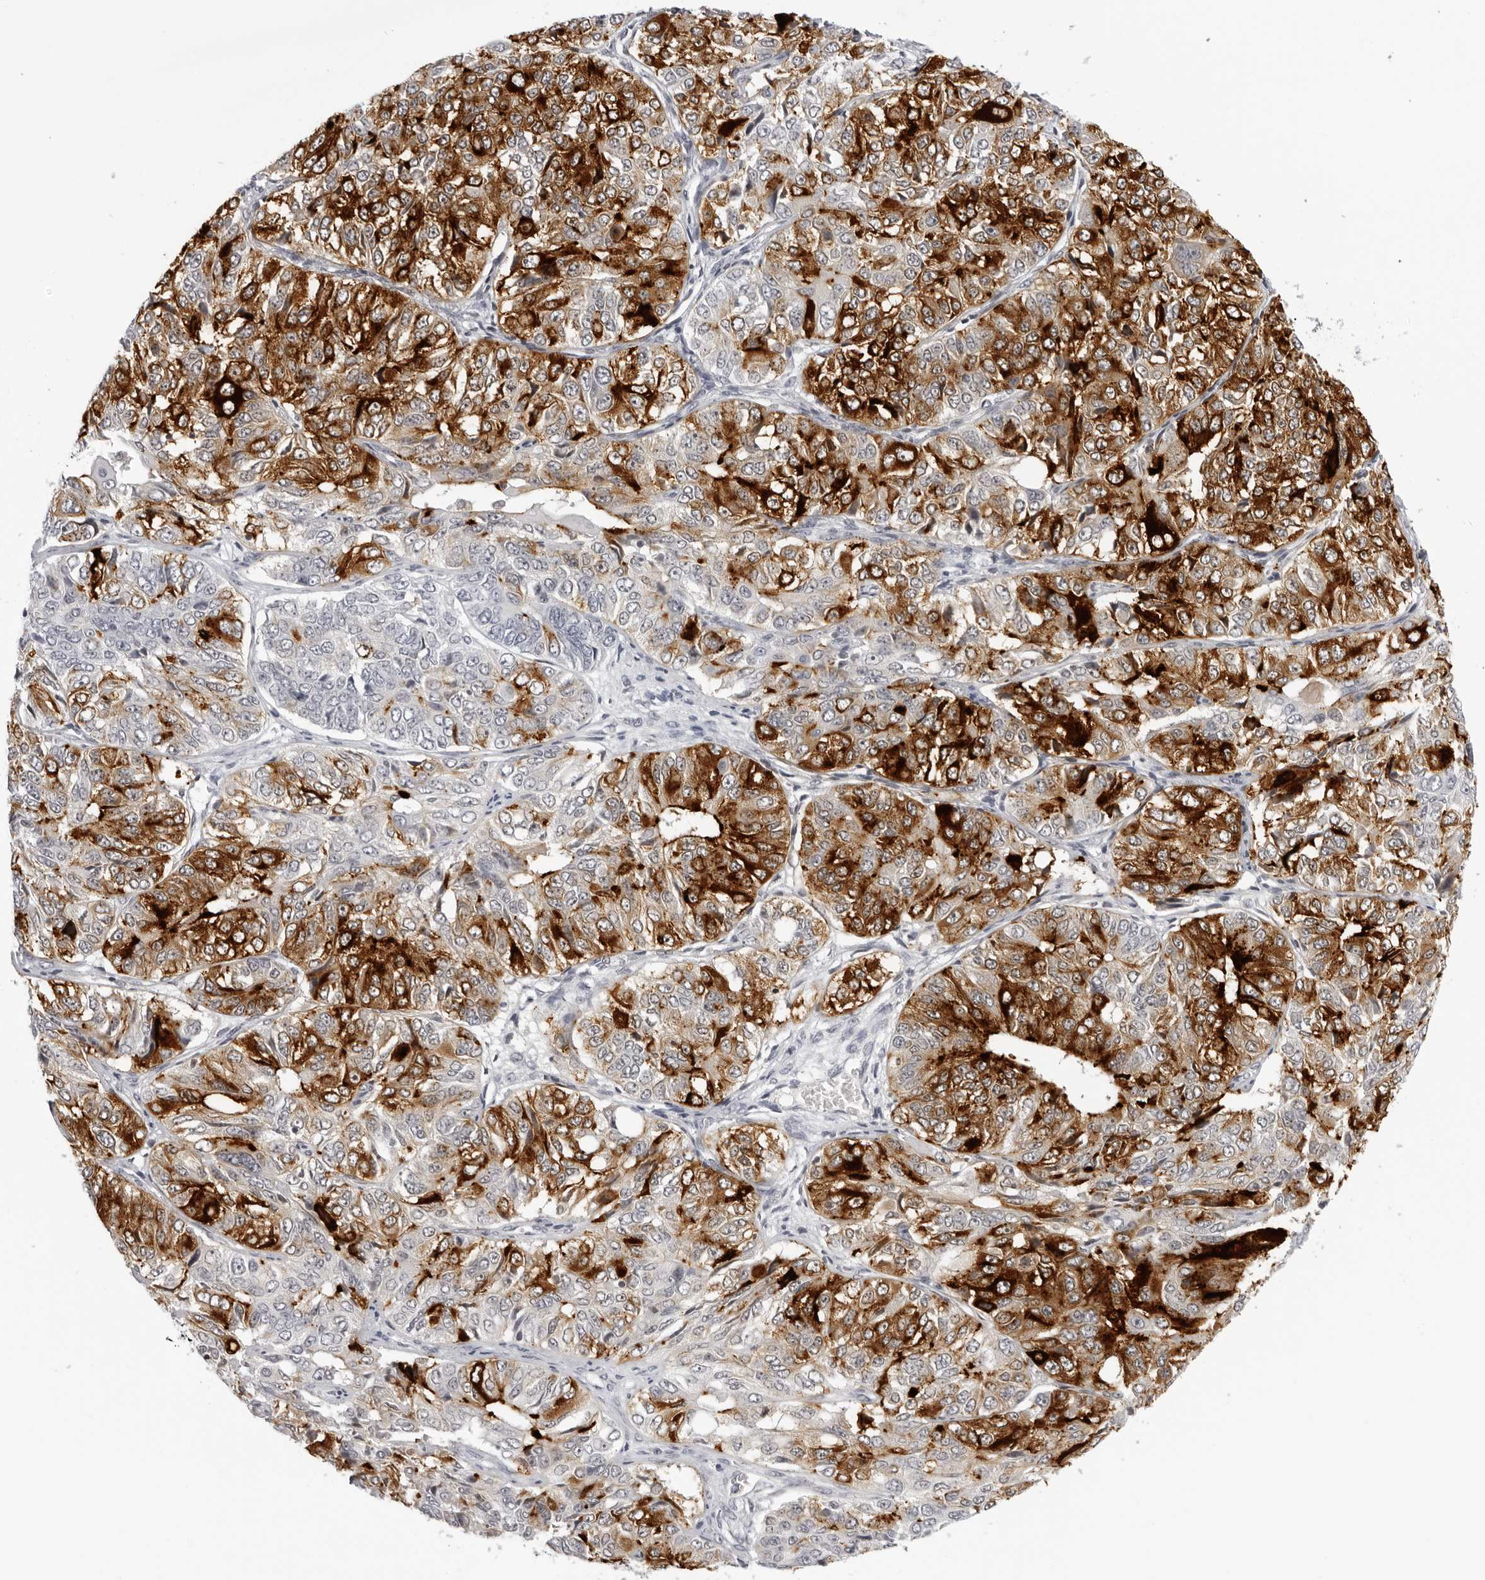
{"staining": {"intensity": "strong", "quantity": "25%-75%", "location": "cytoplasmic/membranous"}, "tissue": "ovarian cancer", "cell_type": "Tumor cells", "image_type": "cancer", "snomed": [{"axis": "morphology", "description": "Carcinoma, endometroid"}, {"axis": "topography", "description": "Ovary"}], "caption": "DAB immunohistochemical staining of human ovarian endometroid carcinoma reveals strong cytoplasmic/membranous protein positivity in approximately 25%-75% of tumor cells. (IHC, brightfield microscopy, high magnification).", "gene": "CST1", "patient": {"sex": "female", "age": 51}}